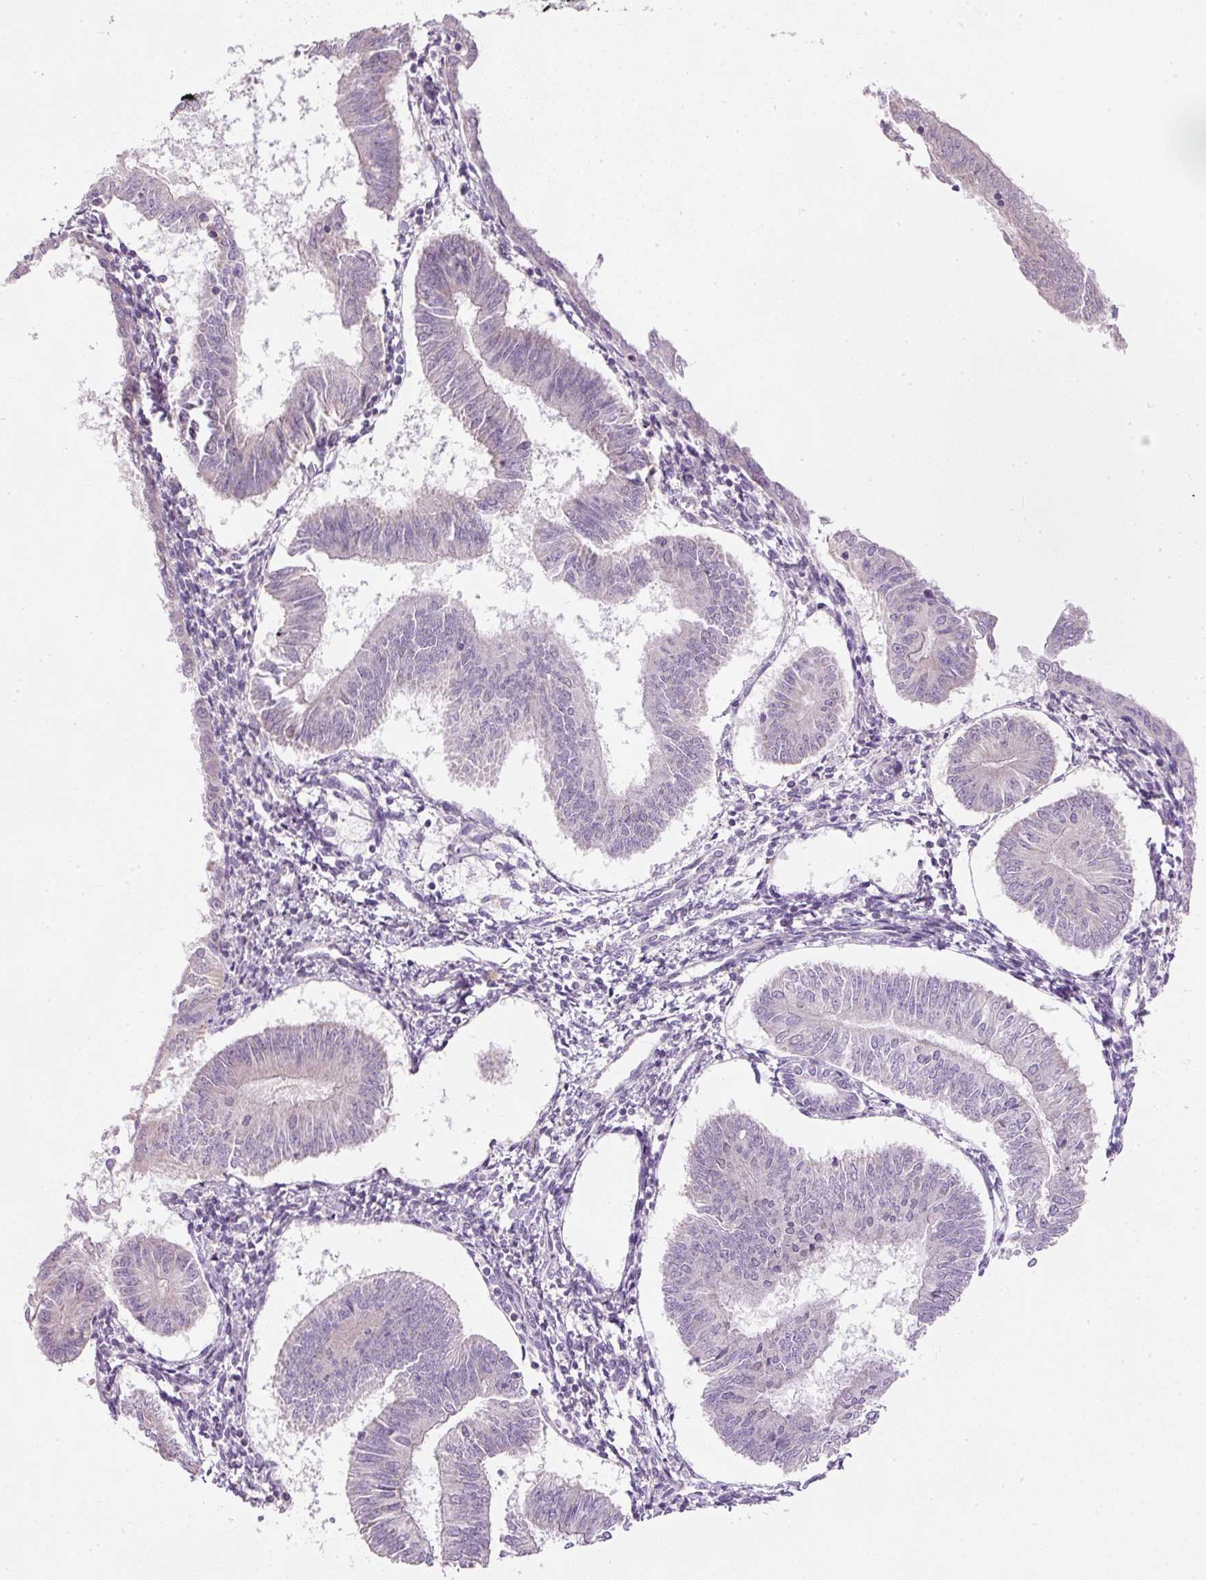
{"staining": {"intensity": "negative", "quantity": "none", "location": "none"}, "tissue": "endometrial cancer", "cell_type": "Tumor cells", "image_type": "cancer", "snomed": [{"axis": "morphology", "description": "Adenocarcinoma, NOS"}, {"axis": "topography", "description": "Endometrium"}], "caption": "High magnification brightfield microscopy of endometrial adenocarcinoma stained with DAB (brown) and counterstained with hematoxylin (blue): tumor cells show no significant positivity.", "gene": "KPNA5", "patient": {"sex": "female", "age": 58}}